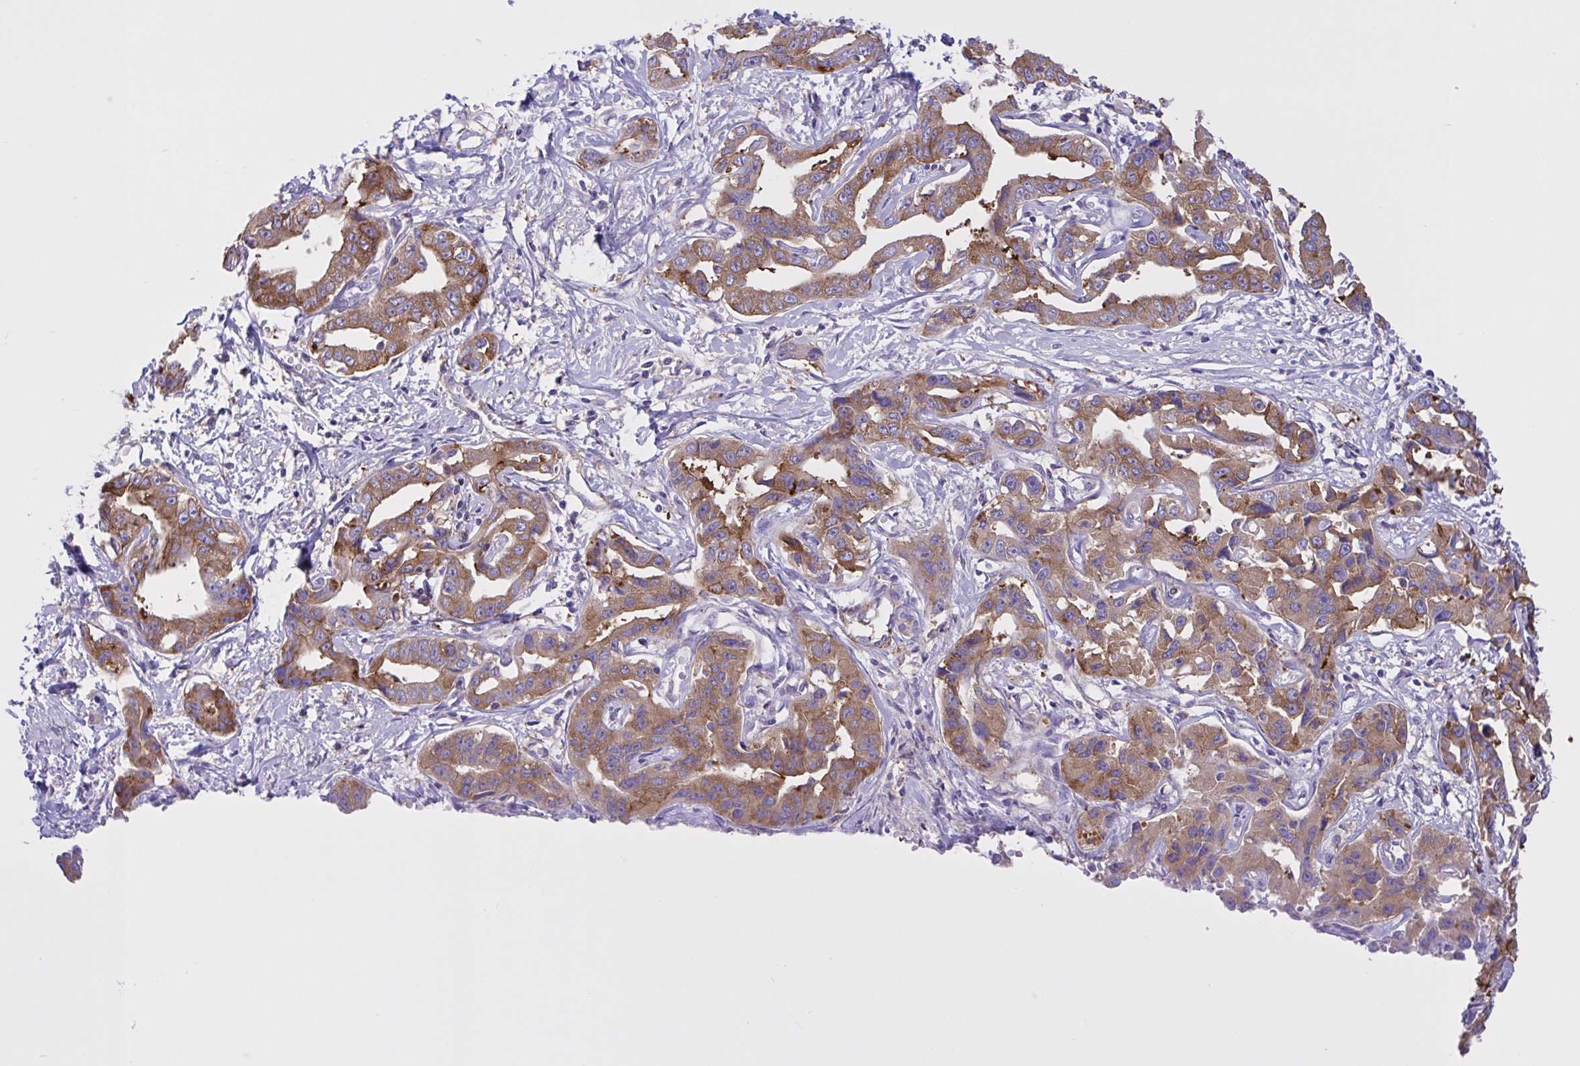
{"staining": {"intensity": "moderate", "quantity": ">75%", "location": "cytoplasmic/membranous"}, "tissue": "liver cancer", "cell_type": "Tumor cells", "image_type": "cancer", "snomed": [{"axis": "morphology", "description": "Cholangiocarcinoma"}, {"axis": "topography", "description": "Liver"}], "caption": "Protein expression analysis of human liver cancer reveals moderate cytoplasmic/membranous staining in approximately >75% of tumor cells.", "gene": "OR51M1", "patient": {"sex": "male", "age": 59}}